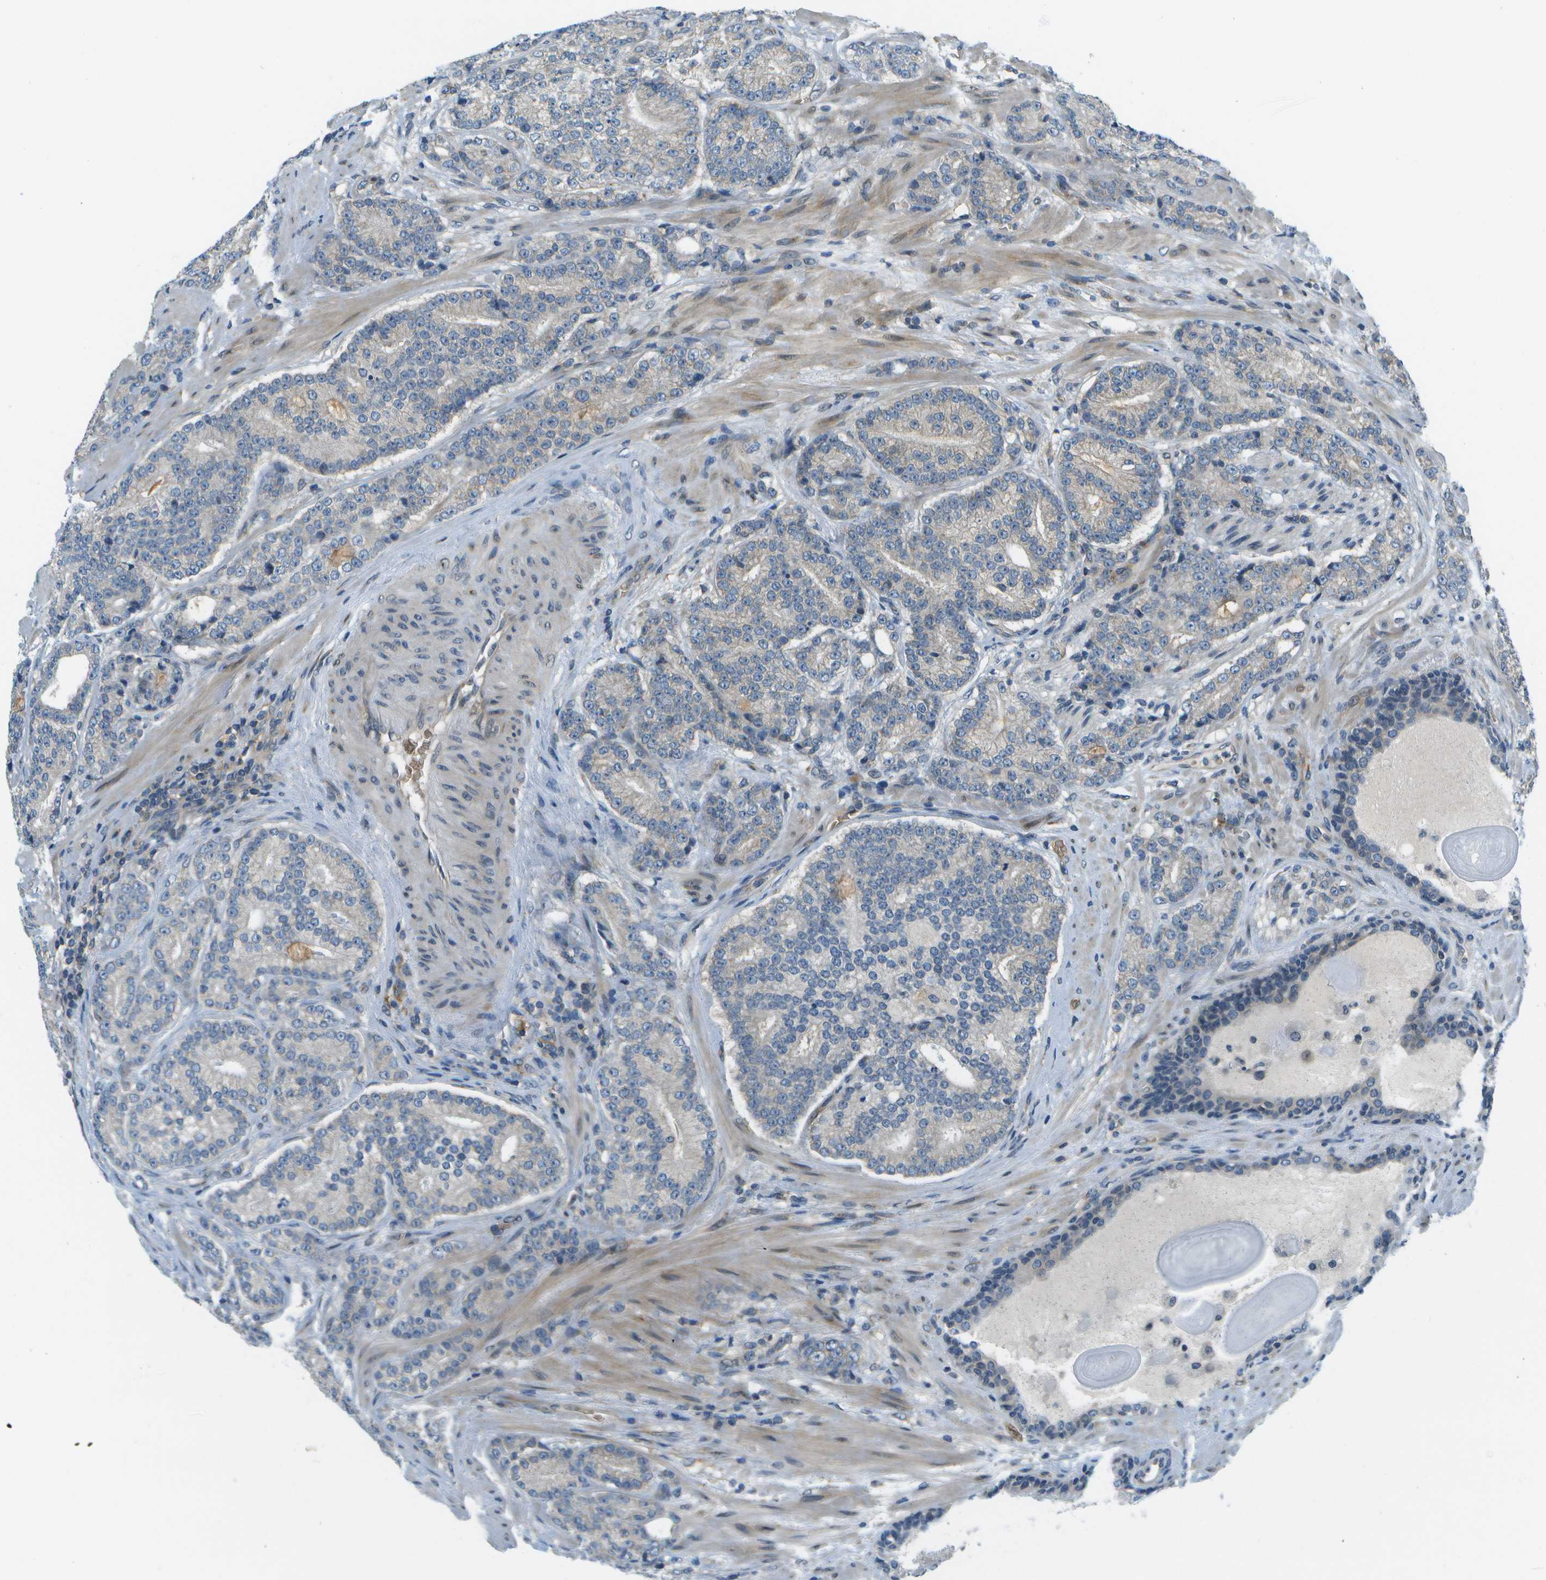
{"staining": {"intensity": "weak", "quantity": "<25%", "location": "cytoplasmic/membranous"}, "tissue": "prostate cancer", "cell_type": "Tumor cells", "image_type": "cancer", "snomed": [{"axis": "morphology", "description": "Adenocarcinoma, High grade"}, {"axis": "topography", "description": "Prostate"}], "caption": "Human prostate adenocarcinoma (high-grade) stained for a protein using immunohistochemistry (IHC) demonstrates no staining in tumor cells.", "gene": "CTIF", "patient": {"sex": "male", "age": 61}}